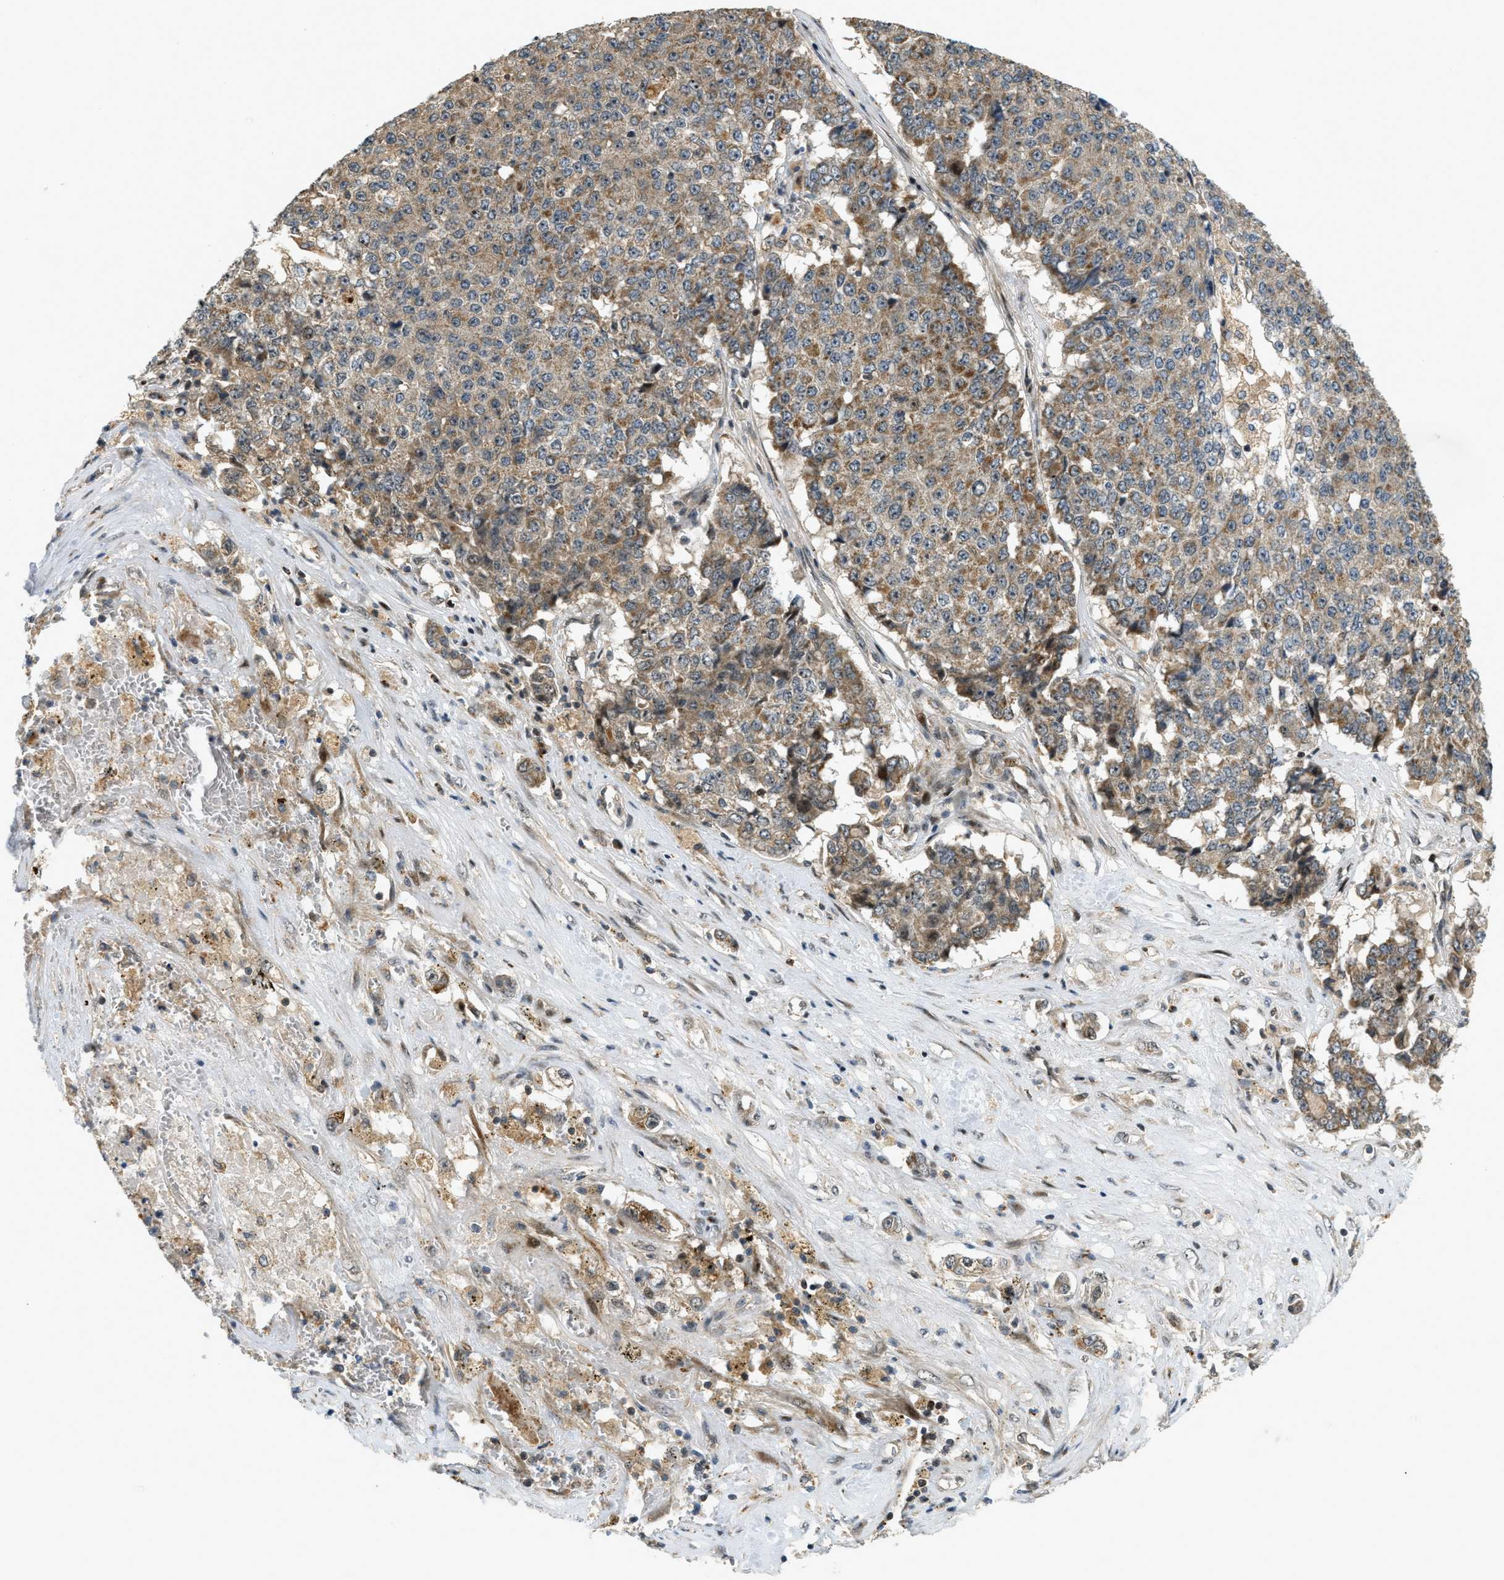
{"staining": {"intensity": "moderate", "quantity": "25%-75%", "location": "cytoplasmic/membranous"}, "tissue": "pancreatic cancer", "cell_type": "Tumor cells", "image_type": "cancer", "snomed": [{"axis": "morphology", "description": "Adenocarcinoma, NOS"}, {"axis": "topography", "description": "Pancreas"}], "caption": "The micrograph exhibits a brown stain indicating the presence of a protein in the cytoplasmic/membranous of tumor cells in pancreatic adenocarcinoma.", "gene": "TRAPPC14", "patient": {"sex": "male", "age": 50}}